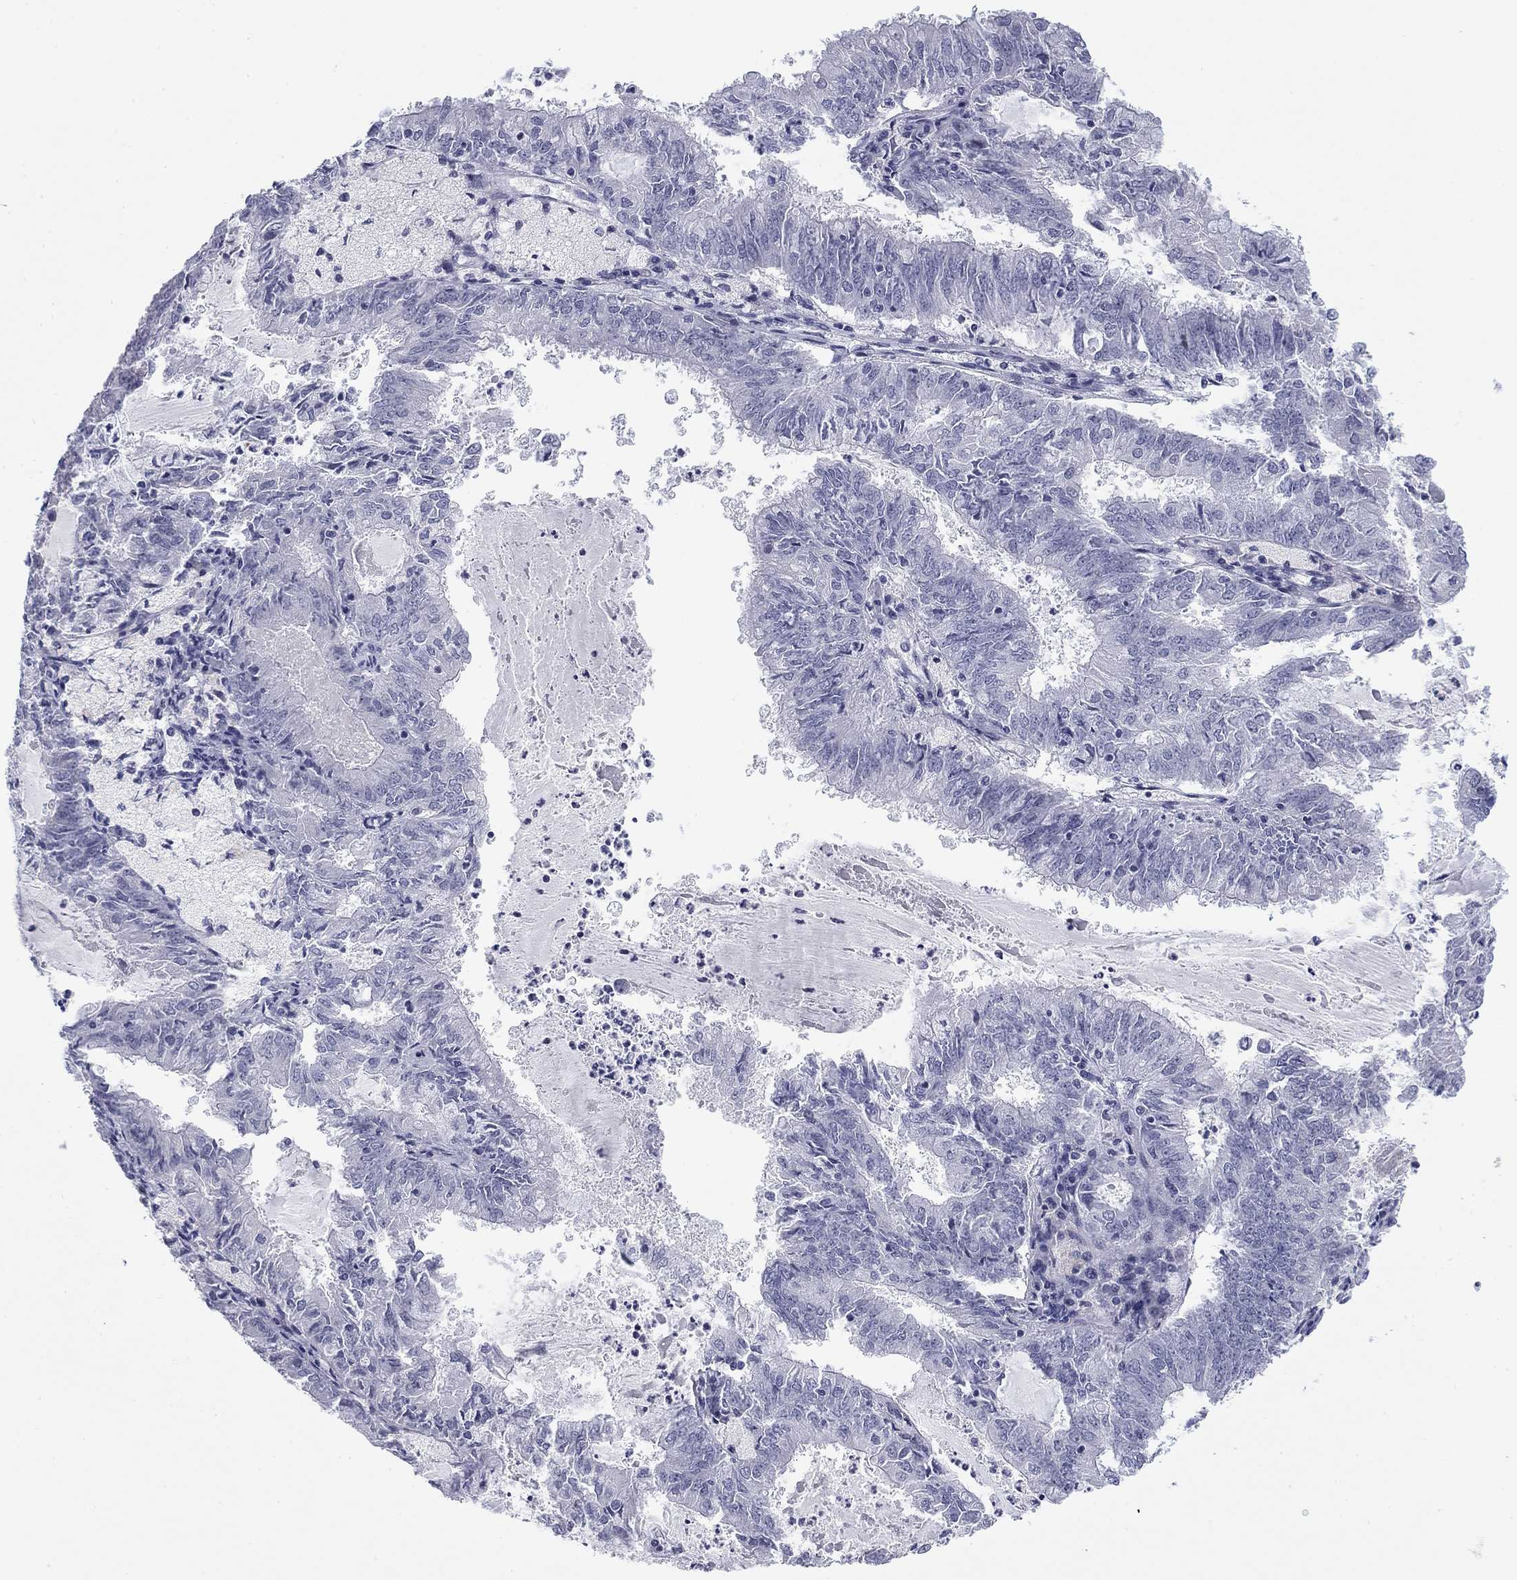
{"staining": {"intensity": "negative", "quantity": "none", "location": "none"}, "tissue": "endometrial cancer", "cell_type": "Tumor cells", "image_type": "cancer", "snomed": [{"axis": "morphology", "description": "Adenocarcinoma, NOS"}, {"axis": "topography", "description": "Endometrium"}], "caption": "DAB immunohistochemical staining of endometrial cancer exhibits no significant positivity in tumor cells.", "gene": "PRPH", "patient": {"sex": "female", "age": 57}}